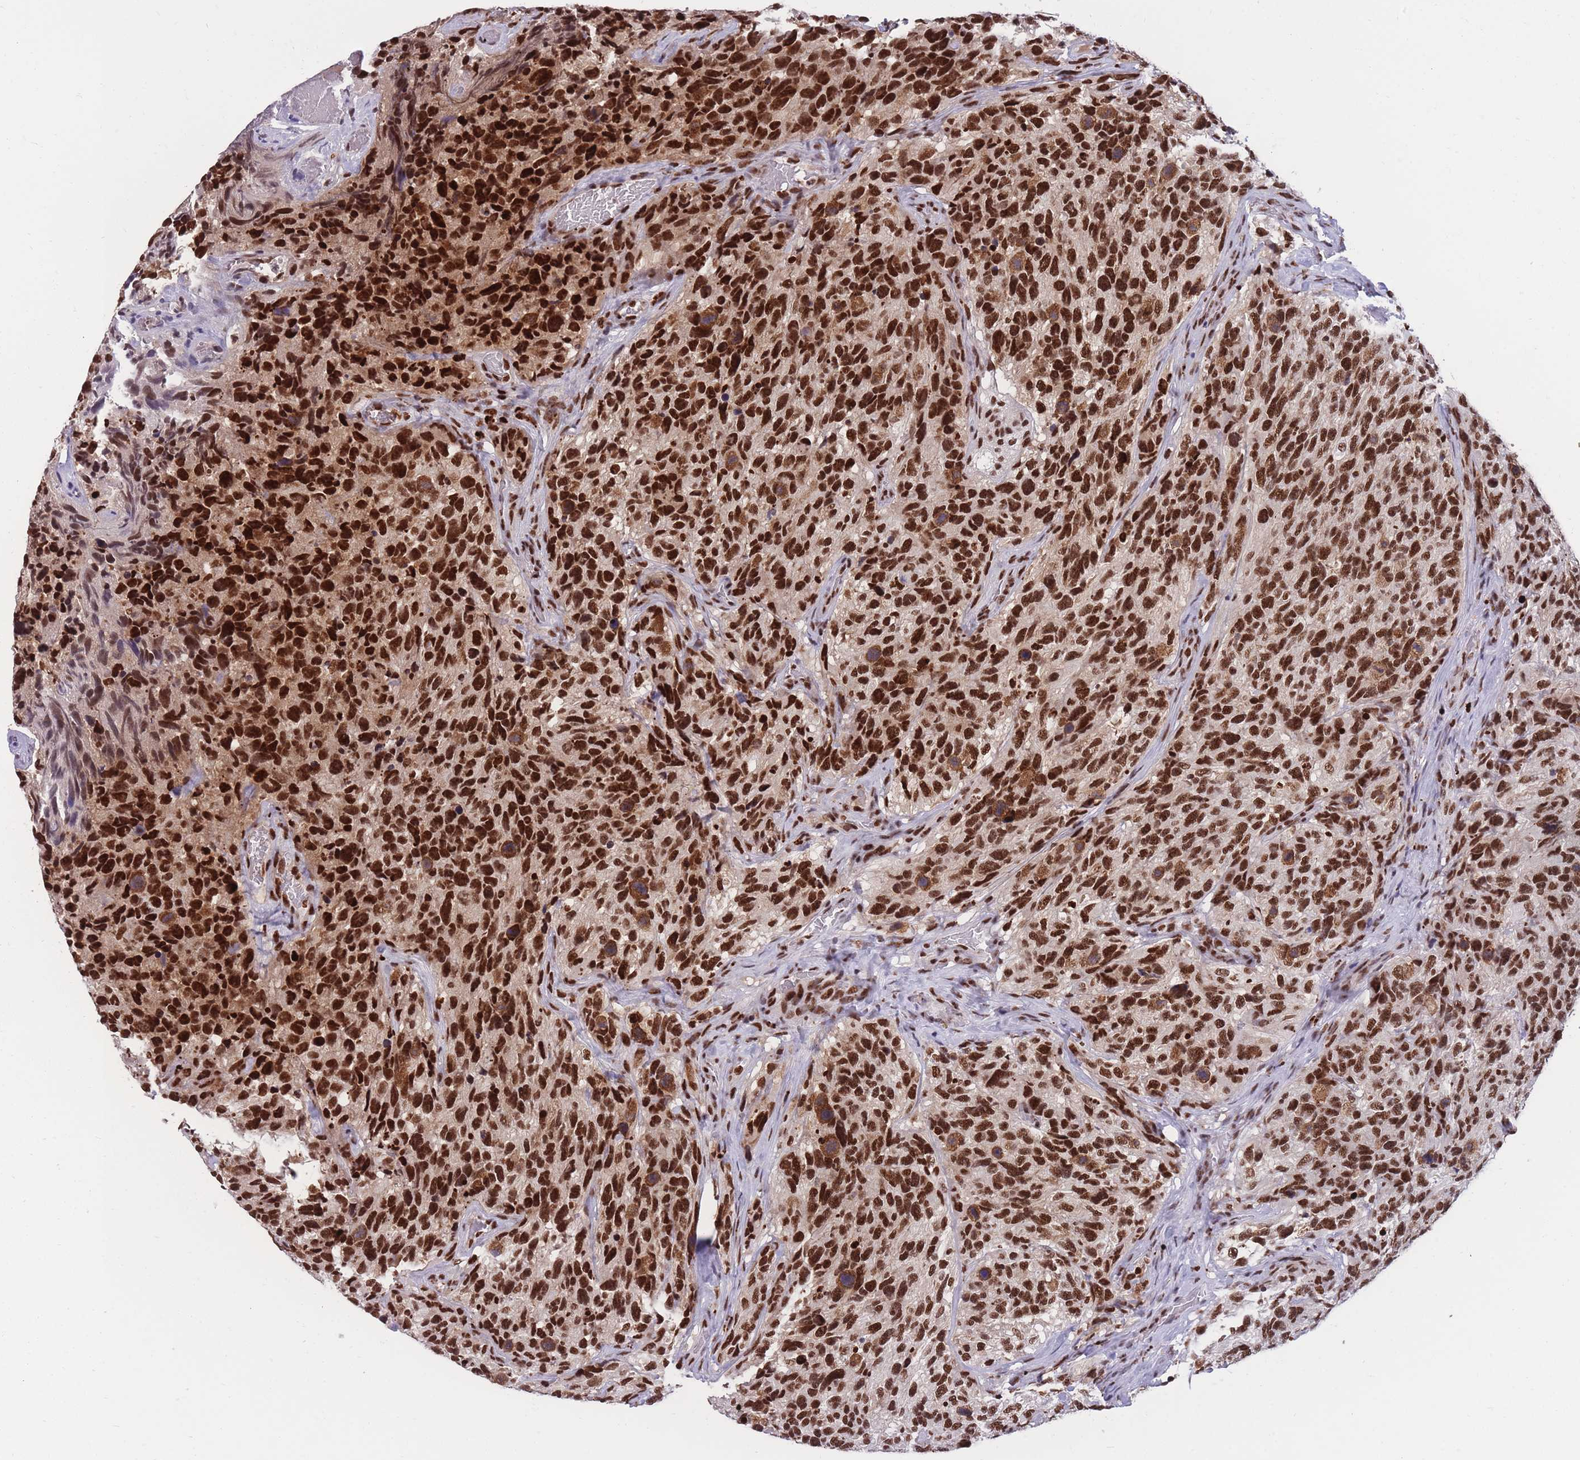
{"staining": {"intensity": "strong", "quantity": ">75%", "location": "cytoplasmic/membranous,nuclear"}, "tissue": "glioma", "cell_type": "Tumor cells", "image_type": "cancer", "snomed": [{"axis": "morphology", "description": "Glioma, malignant, High grade"}, {"axis": "topography", "description": "Brain"}], "caption": "Tumor cells display high levels of strong cytoplasmic/membranous and nuclear positivity in about >75% of cells in human glioma. (DAB IHC with brightfield microscopy, high magnification).", "gene": "PRPF19", "patient": {"sex": "male", "age": 69}}